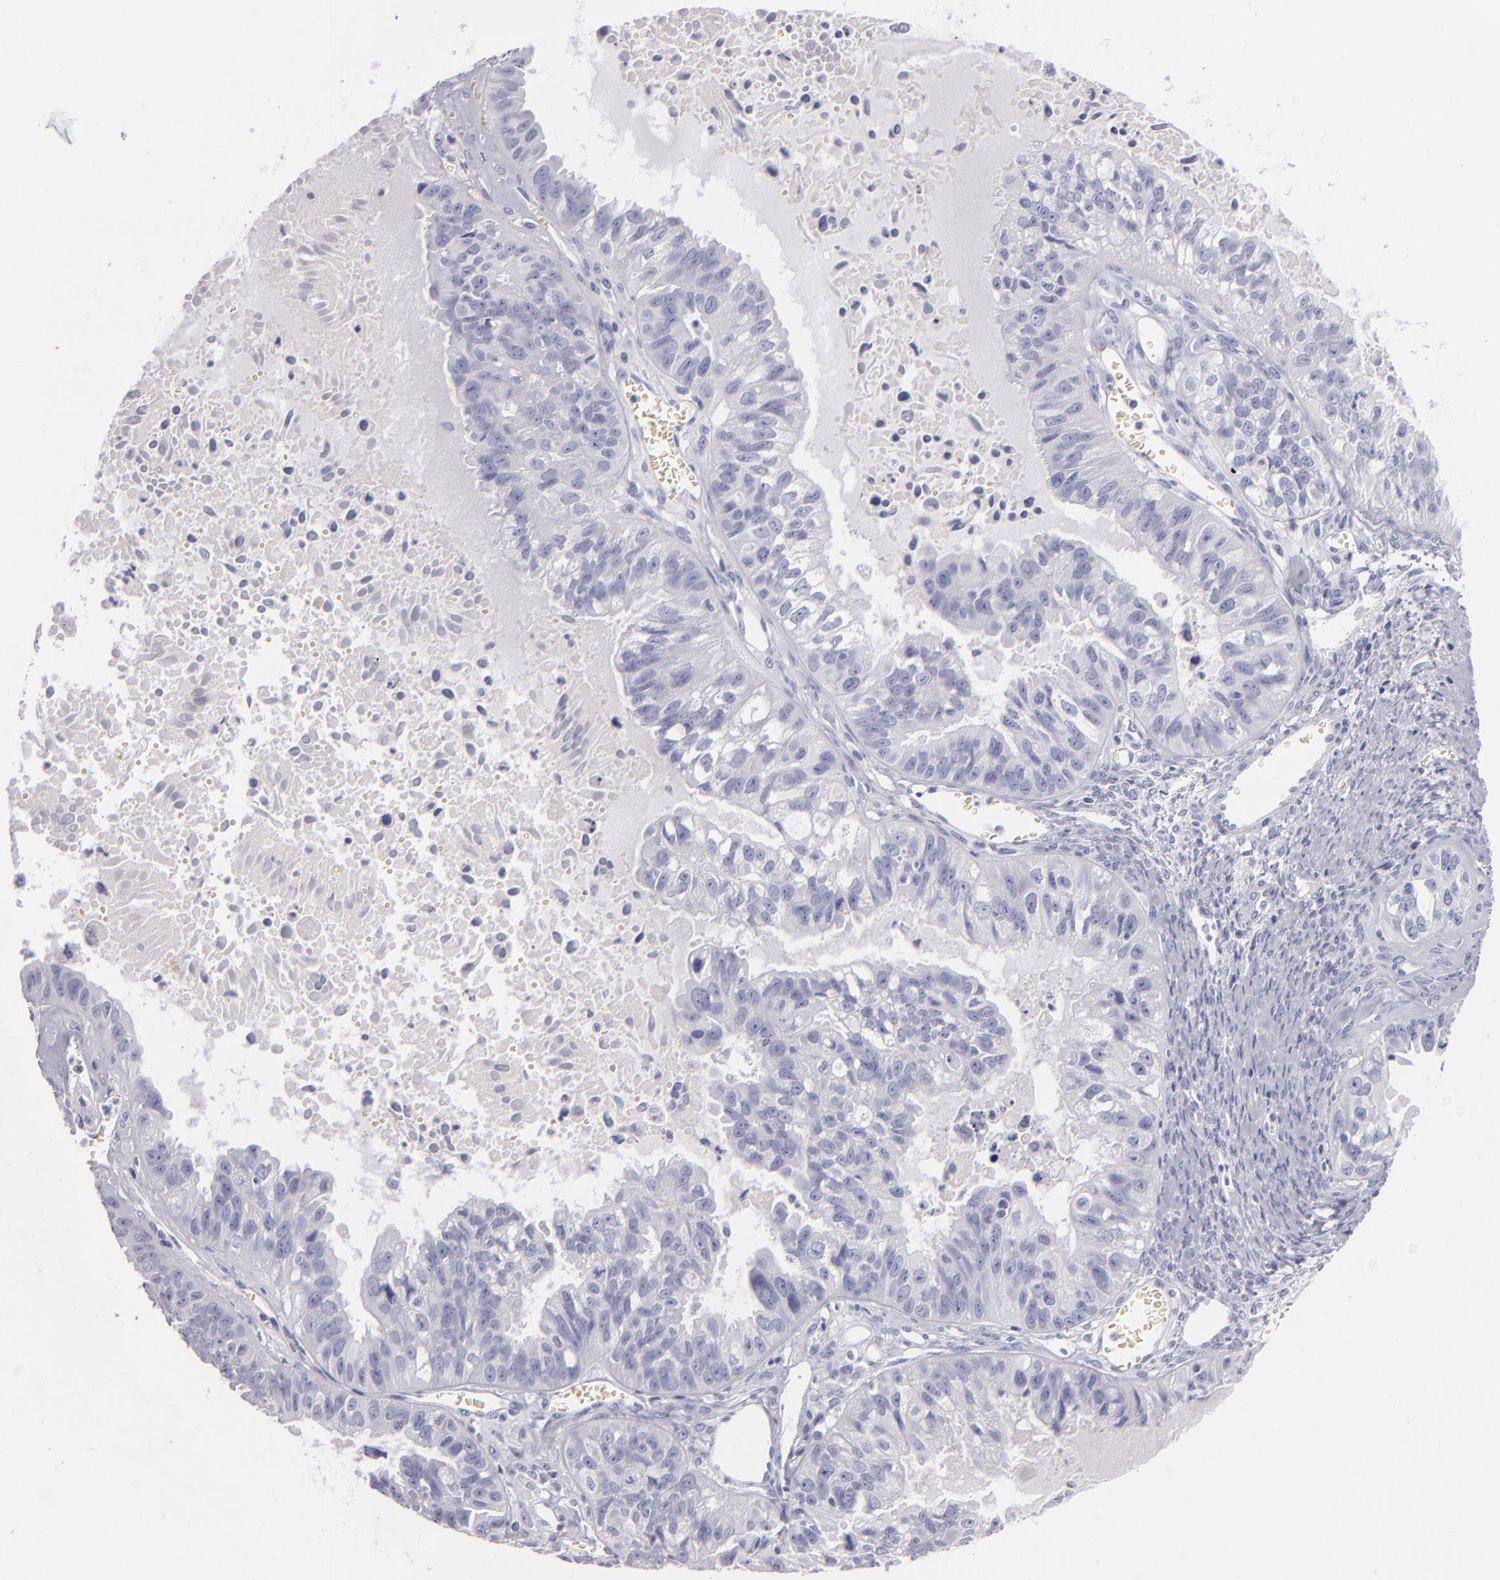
{"staining": {"intensity": "negative", "quantity": "none", "location": "none"}, "tissue": "ovarian cancer", "cell_type": "Tumor cells", "image_type": "cancer", "snomed": [{"axis": "morphology", "description": "Carcinoma, endometroid"}, {"axis": "topography", "description": "Ovary"}], "caption": "There is no significant expression in tumor cells of ovarian cancer. (IHC, brightfield microscopy, high magnification).", "gene": "FABP1", "patient": {"sex": "female", "age": 85}}